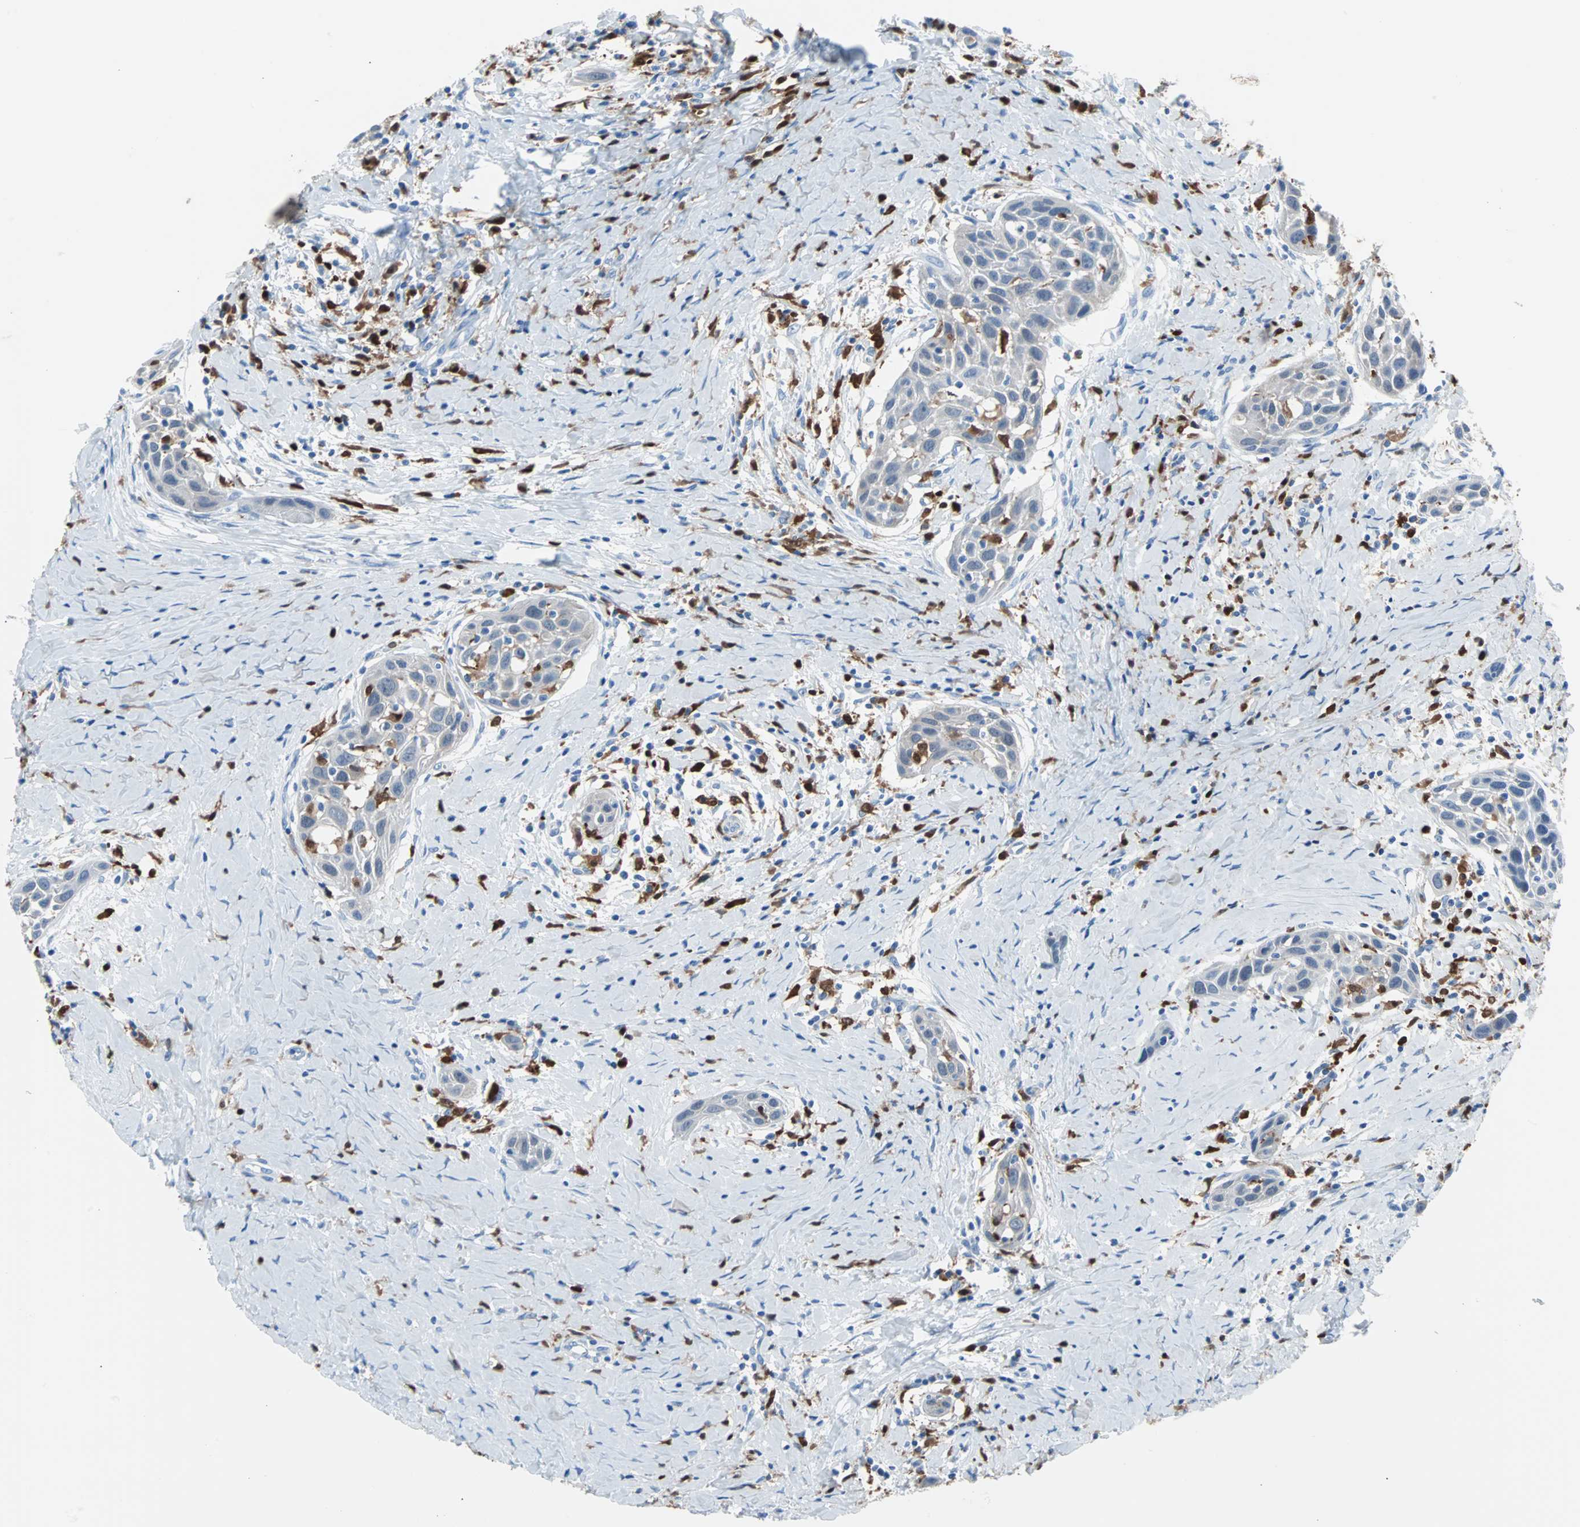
{"staining": {"intensity": "weak", "quantity": "<25%", "location": "cytoplasmic/membranous"}, "tissue": "head and neck cancer", "cell_type": "Tumor cells", "image_type": "cancer", "snomed": [{"axis": "morphology", "description": "Squamous cell carcinoma, NOS"}, {"axis": "topography", "description": "Oral tissue"}, {"axis": "topography", "description": "Head-Neck"}], "caption": "DAB (3,3'-diaminobenzidine) immunohistochemical staining of head and neck cancer (squamous cell carcinoma) reveals no significant positivity in tumor cells.", "gene": "SYK", "patient": {"sex": "female", "age": 50}}